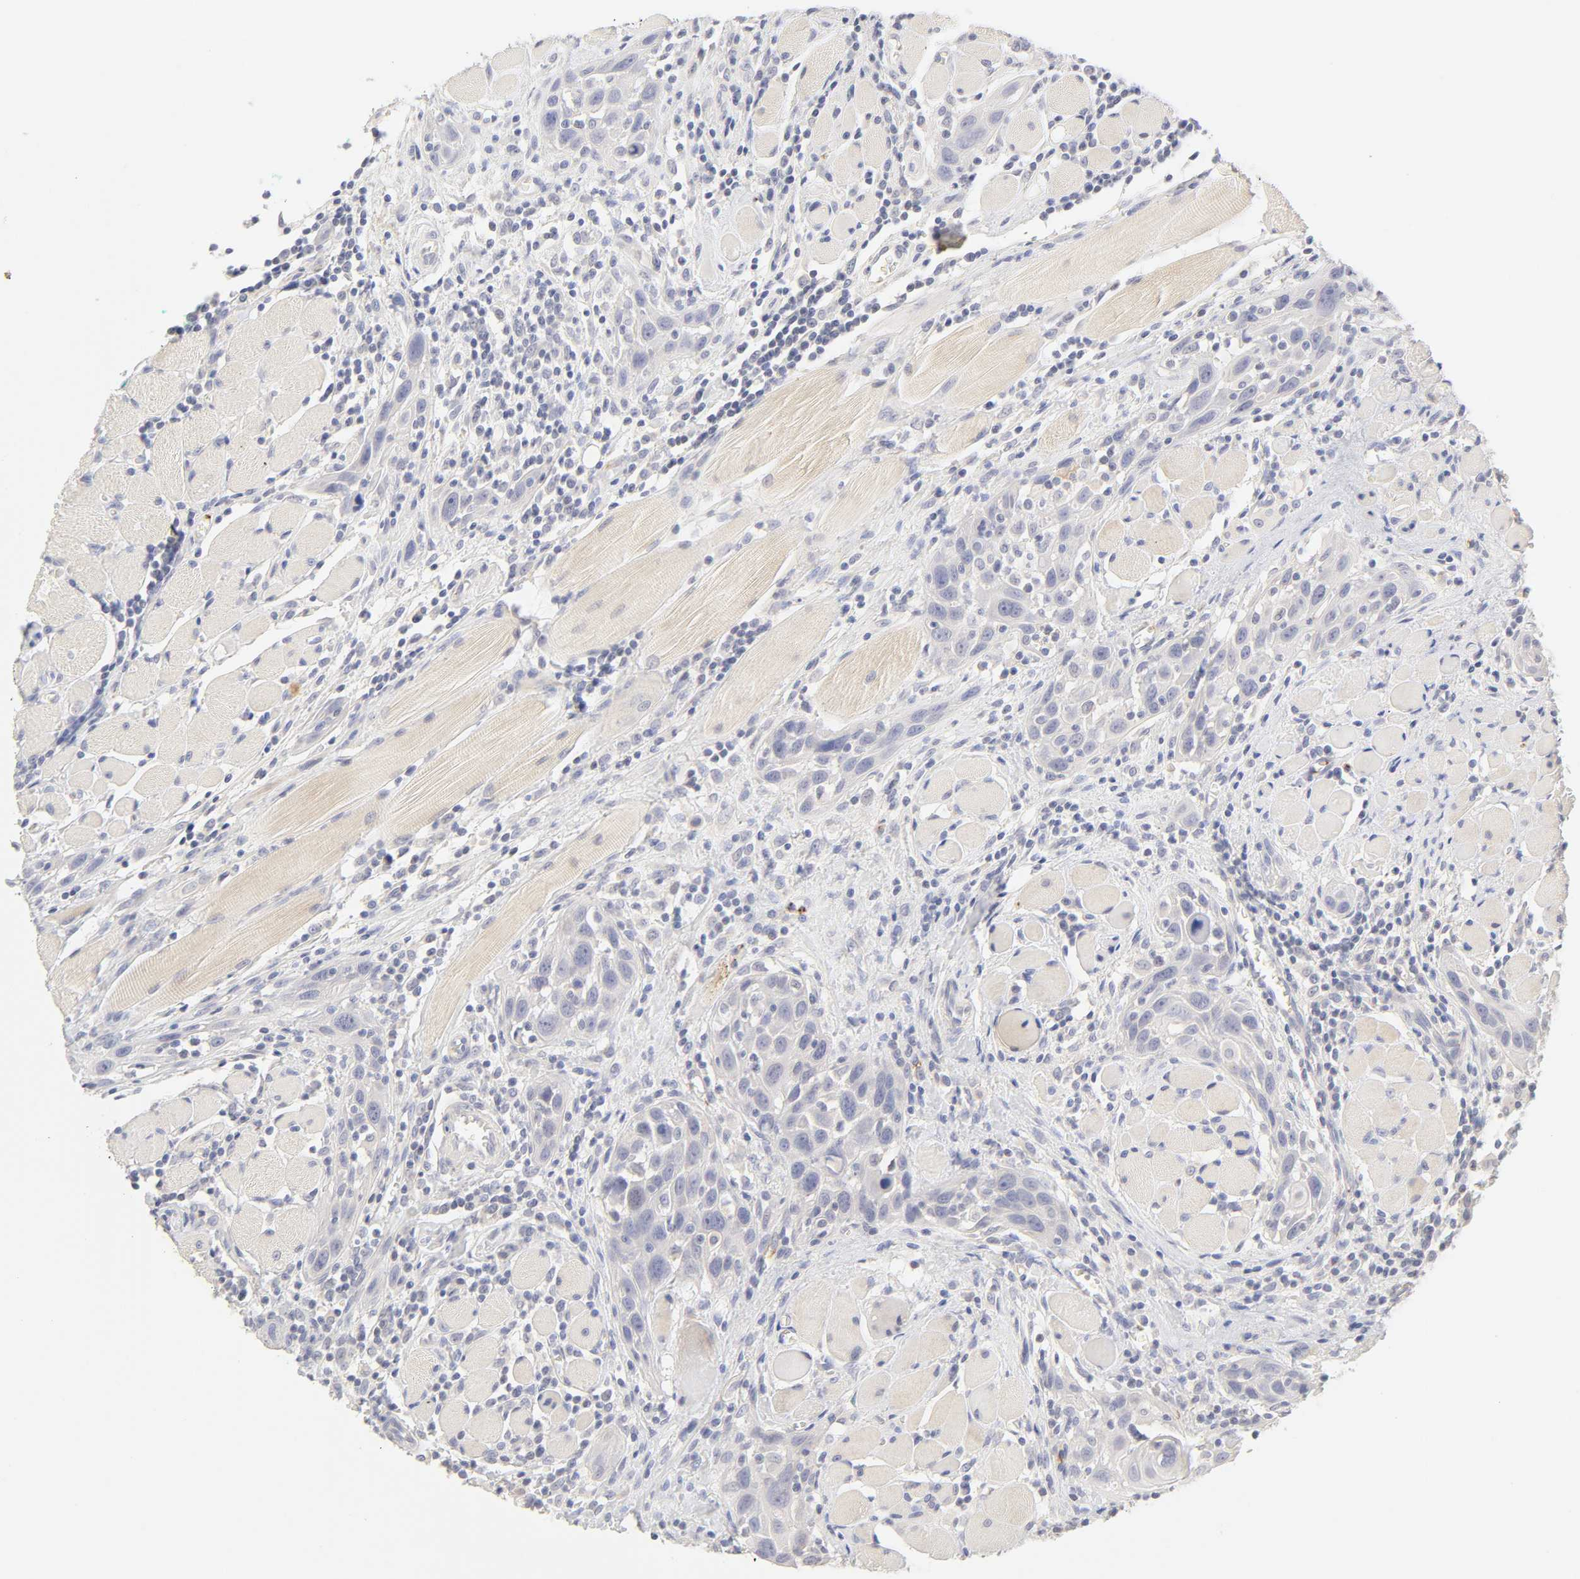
{"staining": {"intensity": "negative", "quantity": "none", "location": "none"}, "tissue": "head and neck cancer", "cell_type": "Tumor cells", "image_type": "cancer", "snomed": [{"axis": "morphology", "description": "Squamous cell carcinoma, NOS"}, {"axis": "topography", "description": "Oral tissue"}, {"axis": "topography", "description": "Head-Neck"}], "caption": "Immunohistochemistry (IHC) of human squamous cell carcinoma (head and neck) demonstrates no expression in tumor cells.", "gene": "CYP4B1", "patient": {"sex": "female", "age": 50}}